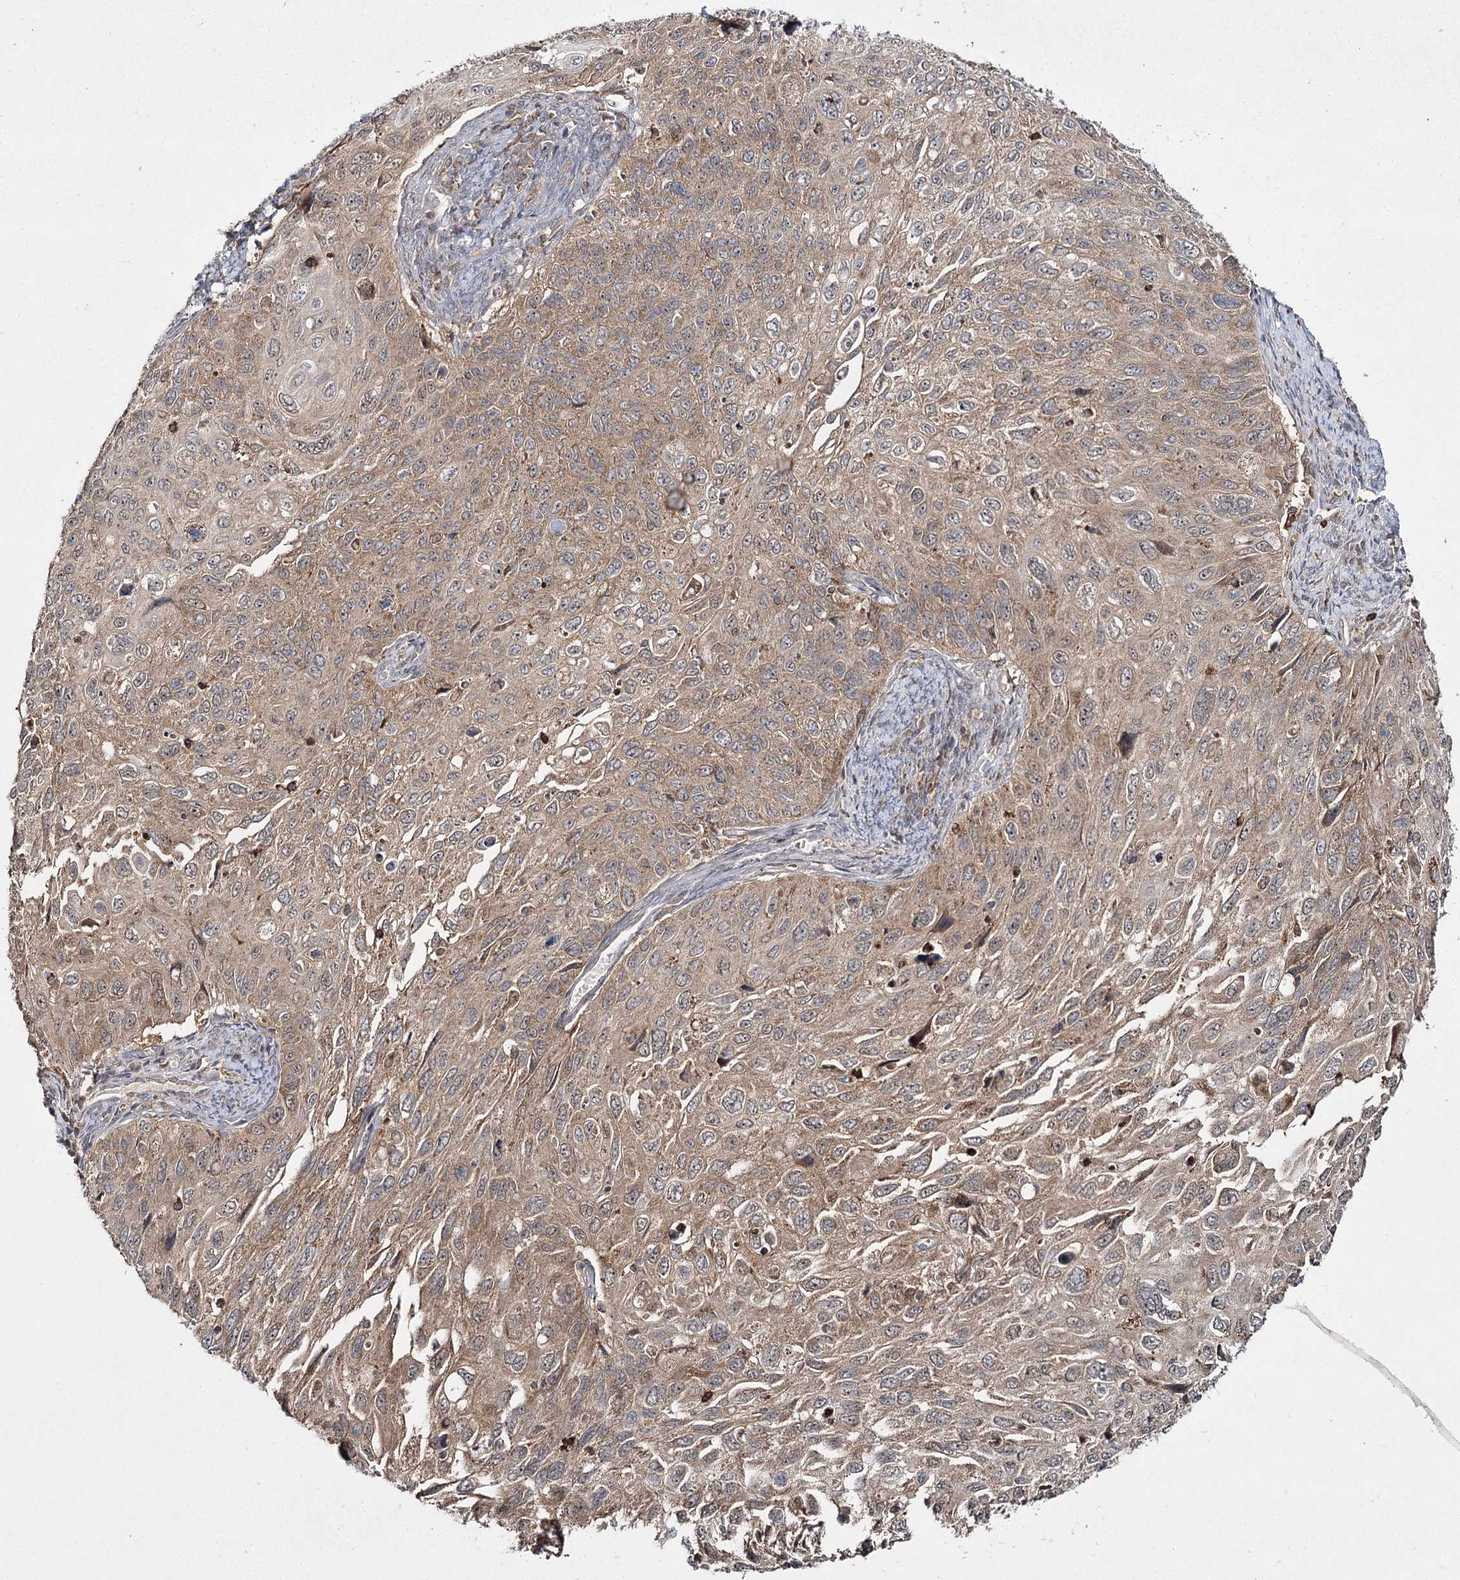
{"staining": {"intensity": "moderate", "quantity": ">75%", "location": "cytoplasmic/membranous"}, "tissue": "cervical cancer", "cell_type": "Tumor cells", "image_type": "cancer", "snomed": [{"axis": "morphology", "description": "Squamous cell carcinoma, NOS"}, {"axis": "topography", "description": "Cervix"}], "caption": "Moderate cytoplasmic/membranous staining for a protein is appreciated in approximately >75% of tumor cells of squamous cell carcinoma (cervical) using IHC.", "gene": "WDR44", "patient": {"sex": "female", "age": 70}}